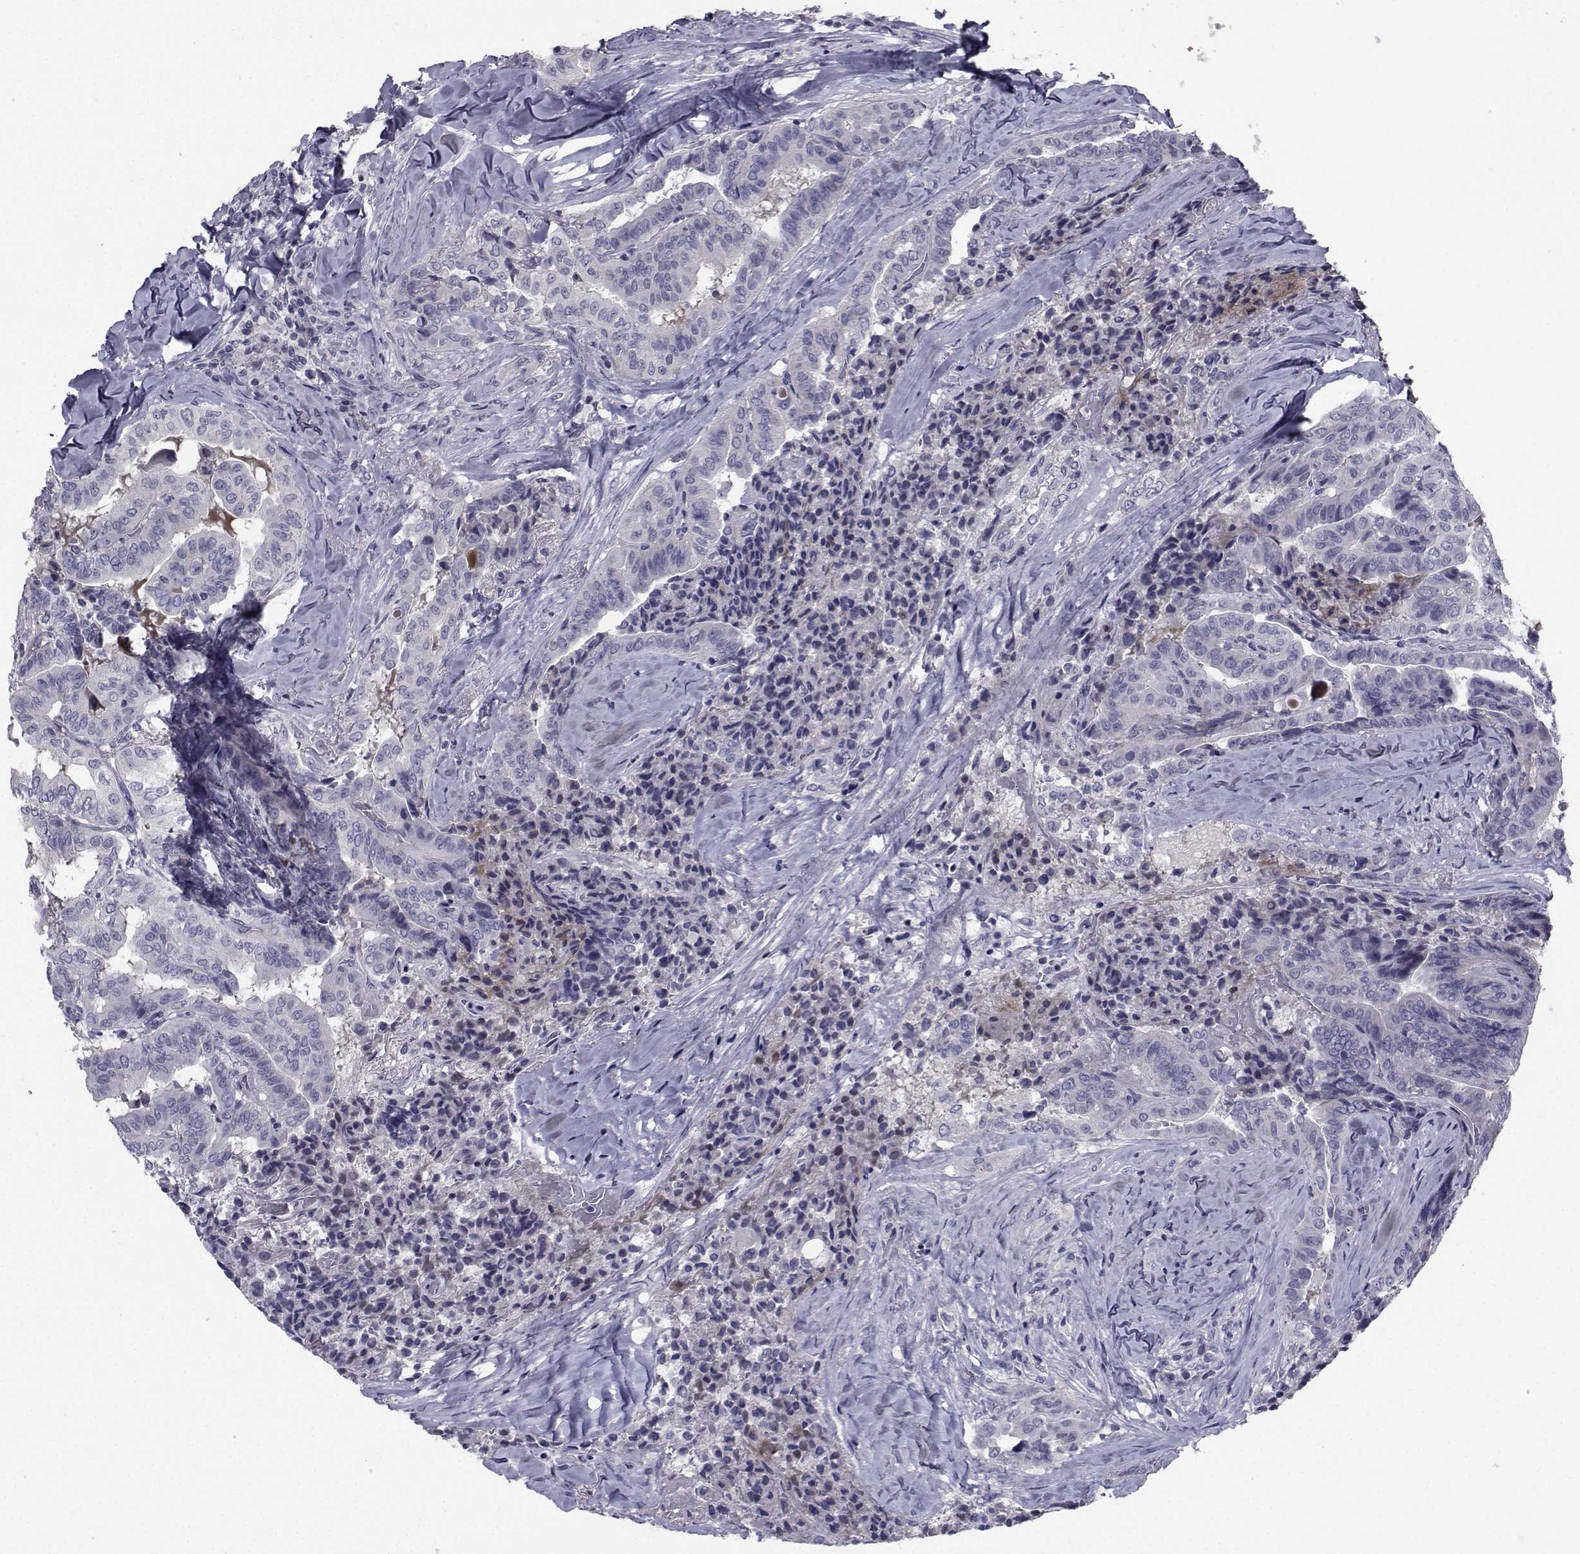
{"staining": {"intensity": "negative", "quantity": "none", "location": "none"}, "tissue": "thyroid cancer", "cell_type": "Tumor cells", "image_type": "cancer", "snomed": [{"axis": "morphology", "description": "Papillary adenocarcinoma, NOS"}, {"axis": "topography", "description": "Thyroid gland"}], "caption": "Papillary adenocarcinoma (thyroid) stained for a protein using immunohistochemistry (IHC) demonstrates no expression tumor cells.", "gene": "CHRNA1", "patient": {"sex": "female", "age": 68}}